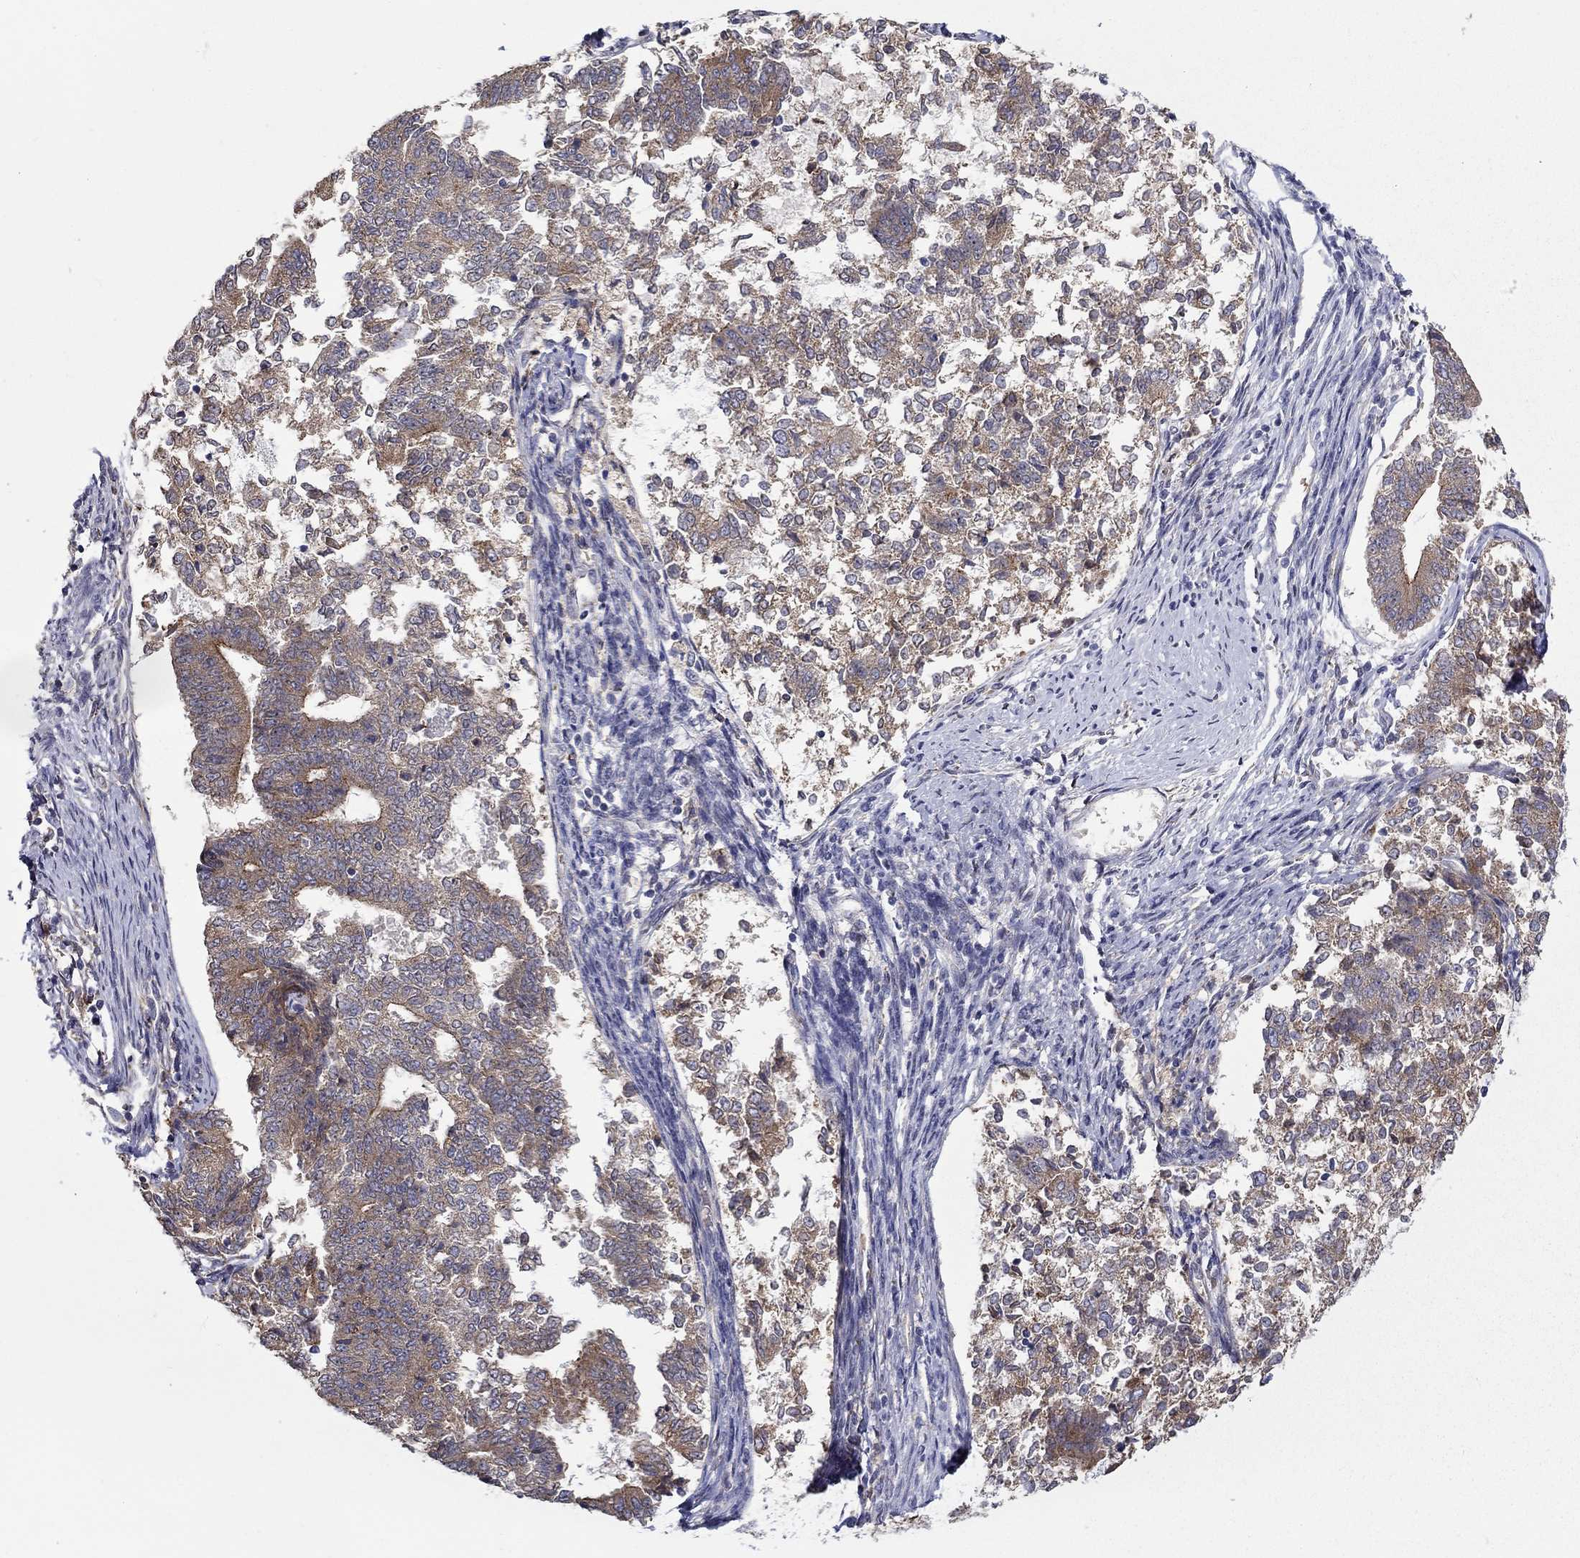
{"staining": {"intensity": "moderate", "quantity": "25%-75%", "location": "cytoplasmic/membranous"}, "tissue": "endometrial cancer", "cell_type": "Tumor cells", "image_type": "cancer", "snomed": [{"axis": "morphology", "description": "Adenocarcinoma, NOS"}, {"axis": "topography", "description": "Endometrium"}], "caption": "Adenocarcinoma (endometrial) stained with immunohistochemistry (IHC) shows moderate cytoplasmic/membranous expression in about 25%-75% of tumor cells.", "gene": "QRFPR", "patient": {"sex": "female", "age": 65}}